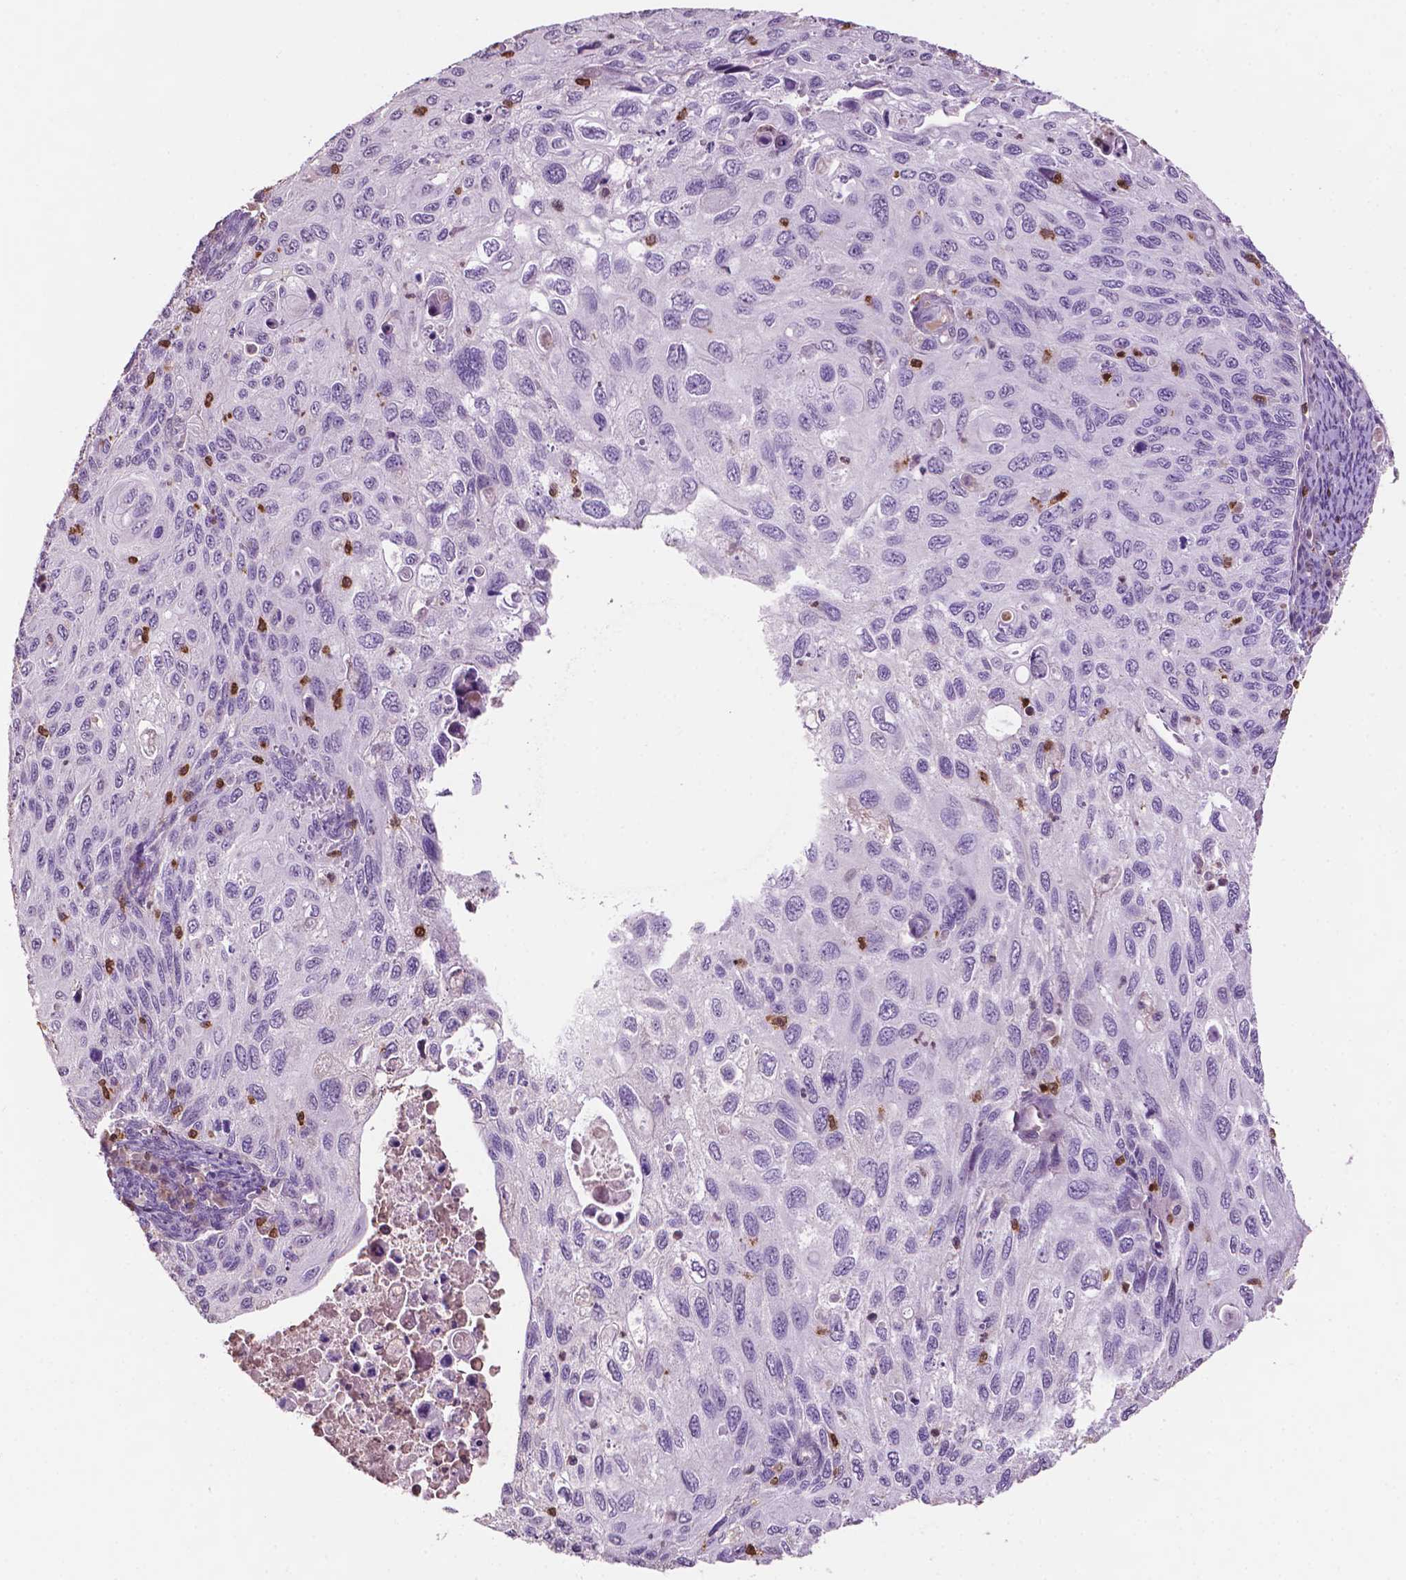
{"staining": {"intensity": "negative", "quantity": "none", "location": "none"}, "tissue": "cervical cancer", "cell_type": "Tumor cells", "image_type": "cancer", "snomed": [{"axis": "morphology", "description": "Squamous cell carcinoma, NOS"}, {"axis": "topography", "description": "Cervix"}], "caption": "Tumor cells show no significant expression in cervical squamous cell carcinoma. (DAB IHC visualized using brightfield microscopy, high magnification).", "gene": "TBC1D10C", "patient": {"sex": "female", "age": 70}}